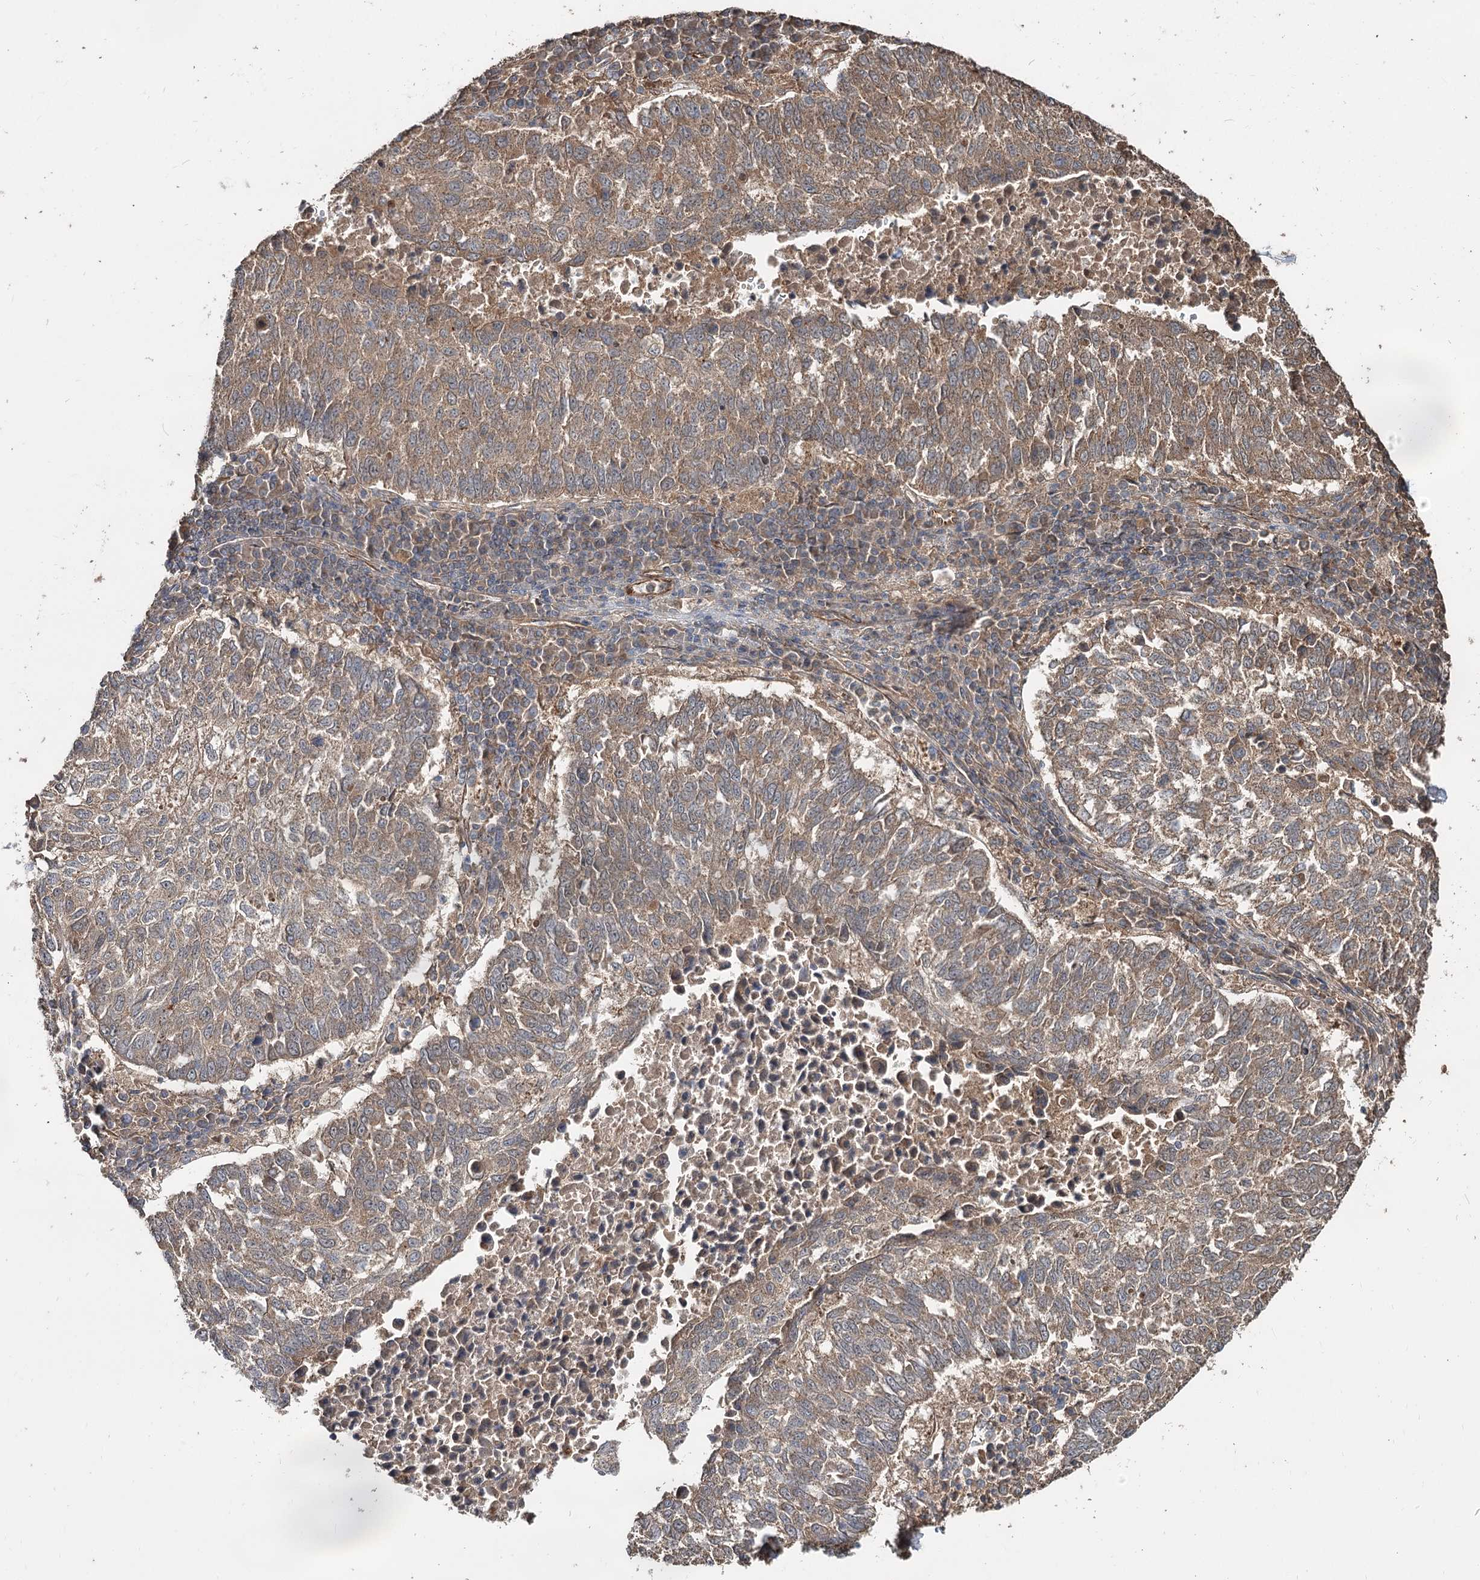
{"staining": {"intensity": "moderate", "quantity": ">75%", "location": "cytoplasmic/membranous"}, "tissue": "lung cancer", "cell_type": "Tumor cells", "image_type": "cancer", "snomed": [{"axis": "morphology", "description": "Squamous cell carcinoma, NOS"}, {"axis": "topography", "description": "Lung"}], "caption": "Brown immunohistochemical staining in lung squamous cell carcinoma reveals moderate cytoplasmic/membranous expression in approximately >75% of tumor cells.", "gene": "SPART", "patient": {"sex": "male", "age": 73}}